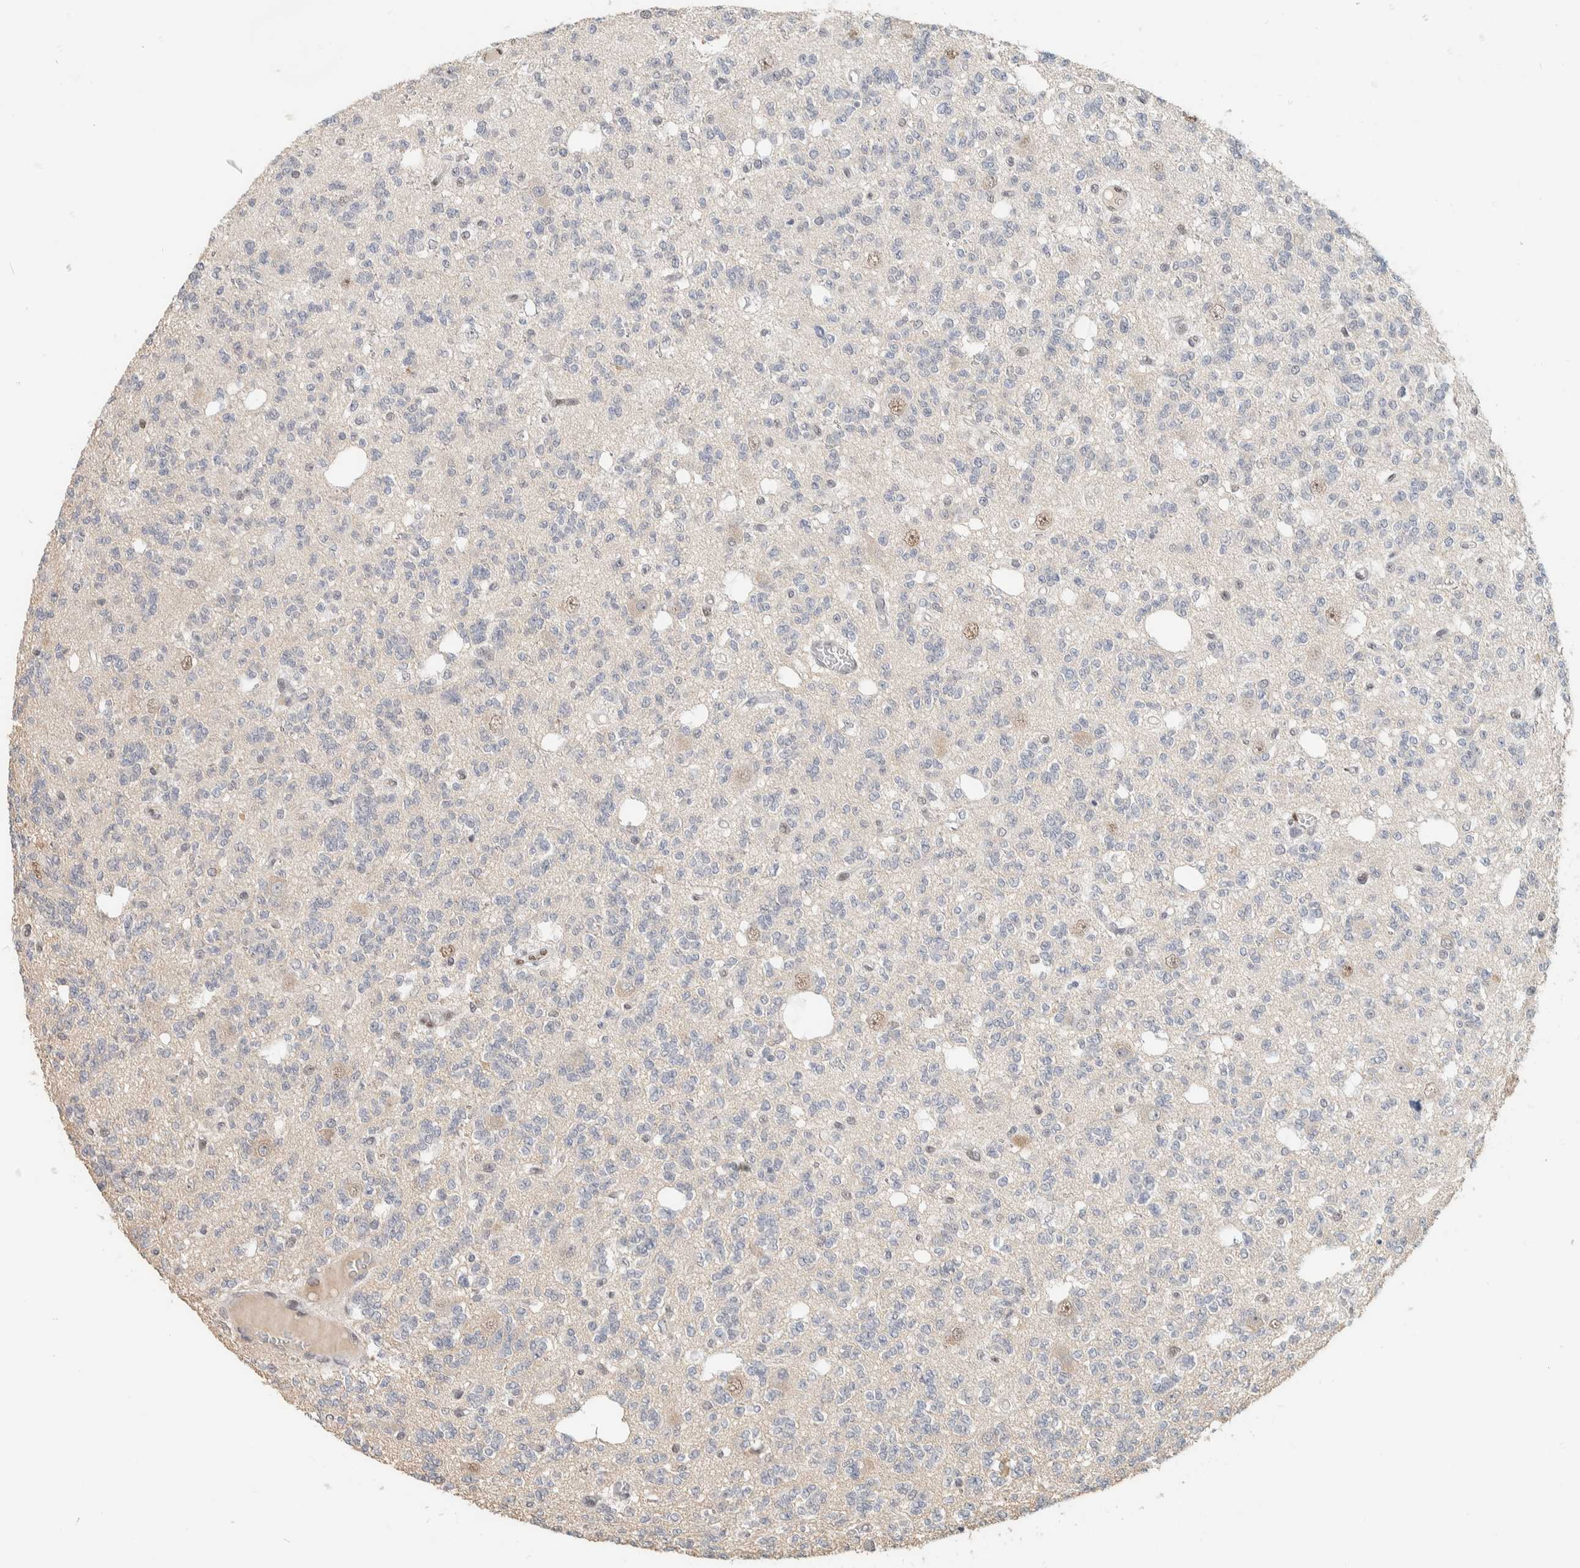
{"staining": {"intensity": "negative", "quantity": "none", "location": "none"}, "tissue": "glioma", "cell_type": "Tumor cells", "image_type": "cancer", "snomed": [{"axis": "morphology", "description": "Glioma, malignant, Low grade"}, {"axis": "topography", "description": "Brain"}], "caption": "There is no significant expression in tumor cells of malignant low-grade glioma. (DAB (3,3'-diaminobenzidine) immunohistochemistry (IHC) visualized using brightfield microscopy, high magnification).", "gene": "PUS7", "patient": {"sex": "male", "age": 38}}